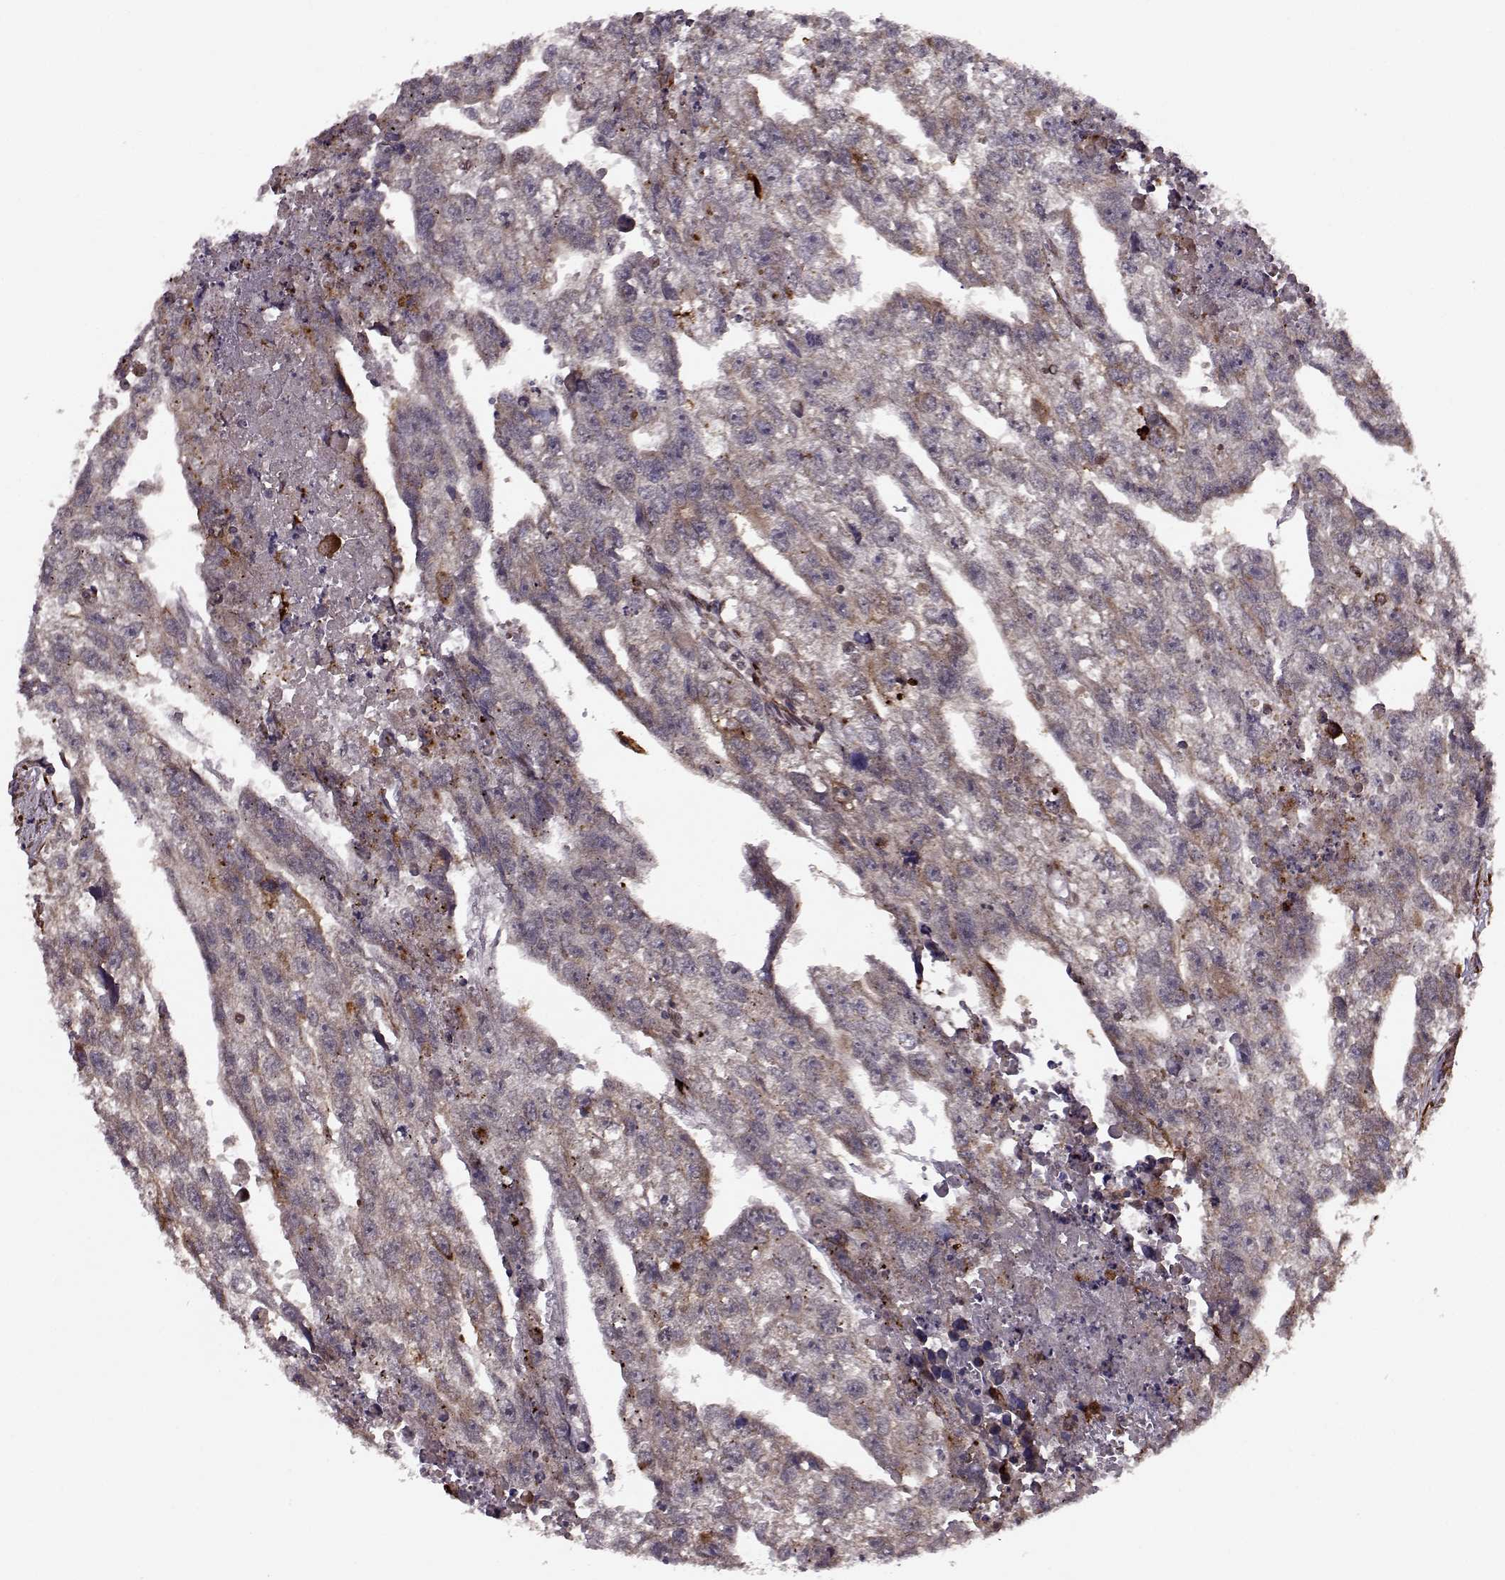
{"staining": {"intensity": "negative", "quantity": "none", "location": "none"}, "tissue": "testis cancer", "cell_type": "Tumor cells", "image_type": "cancer", "snomed": [{"axis": "morphology", "description": "Carcinoma, Embryonal, NOS"}, {"axis": "morphology", "description": "Teratoma, malignant, NOS"}, {"axis": "topography", "description": "Testis"}], "caption": "Immunohistochemical staining of human testis cancer reveals no significant staining in tumor cells.", "gene": "YIPF5", "patient": {"sex": "male", "age": 44}}